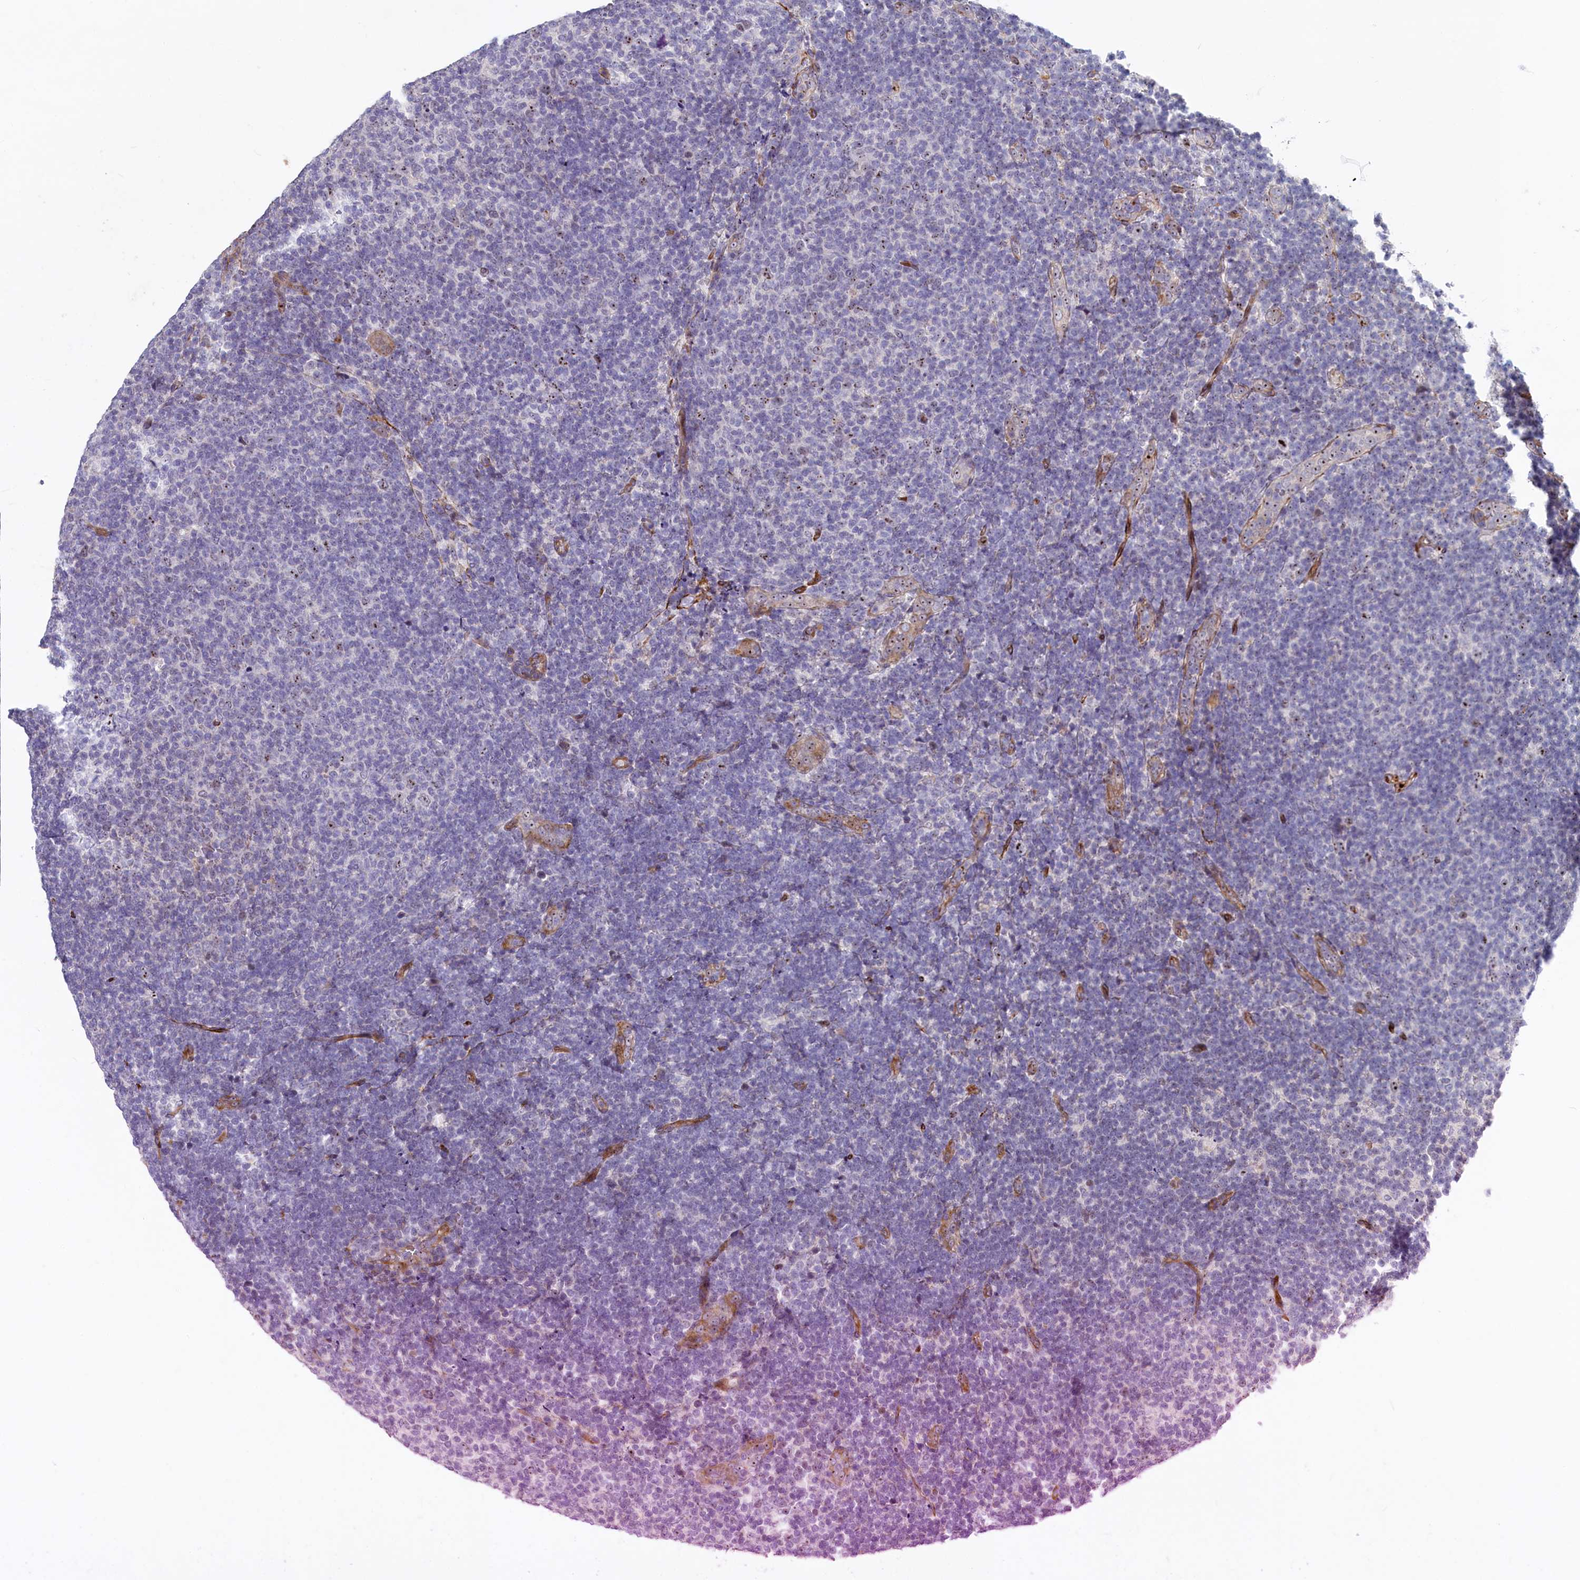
{"staining": {"intensity": "negative", "quantity": "none", "location": "none"}, "tissue": "lymphoma", "cell_type": "Tumor cells", "image_type": "cancer", "snomed": [{"axis": "morphology", "description": "Malignant lymphoma, non-Hodgkin's type, Low grade"}, {"axis": "topography", "description": "Lymph node"}], "caption": "DAB (3,3'-diaminobenzidine) immunohistochemical staining of lymphoma shows no significant expression in tumor cells.", "gene": "ASXL3", "patient": {"sex": "male", "age": 66}}